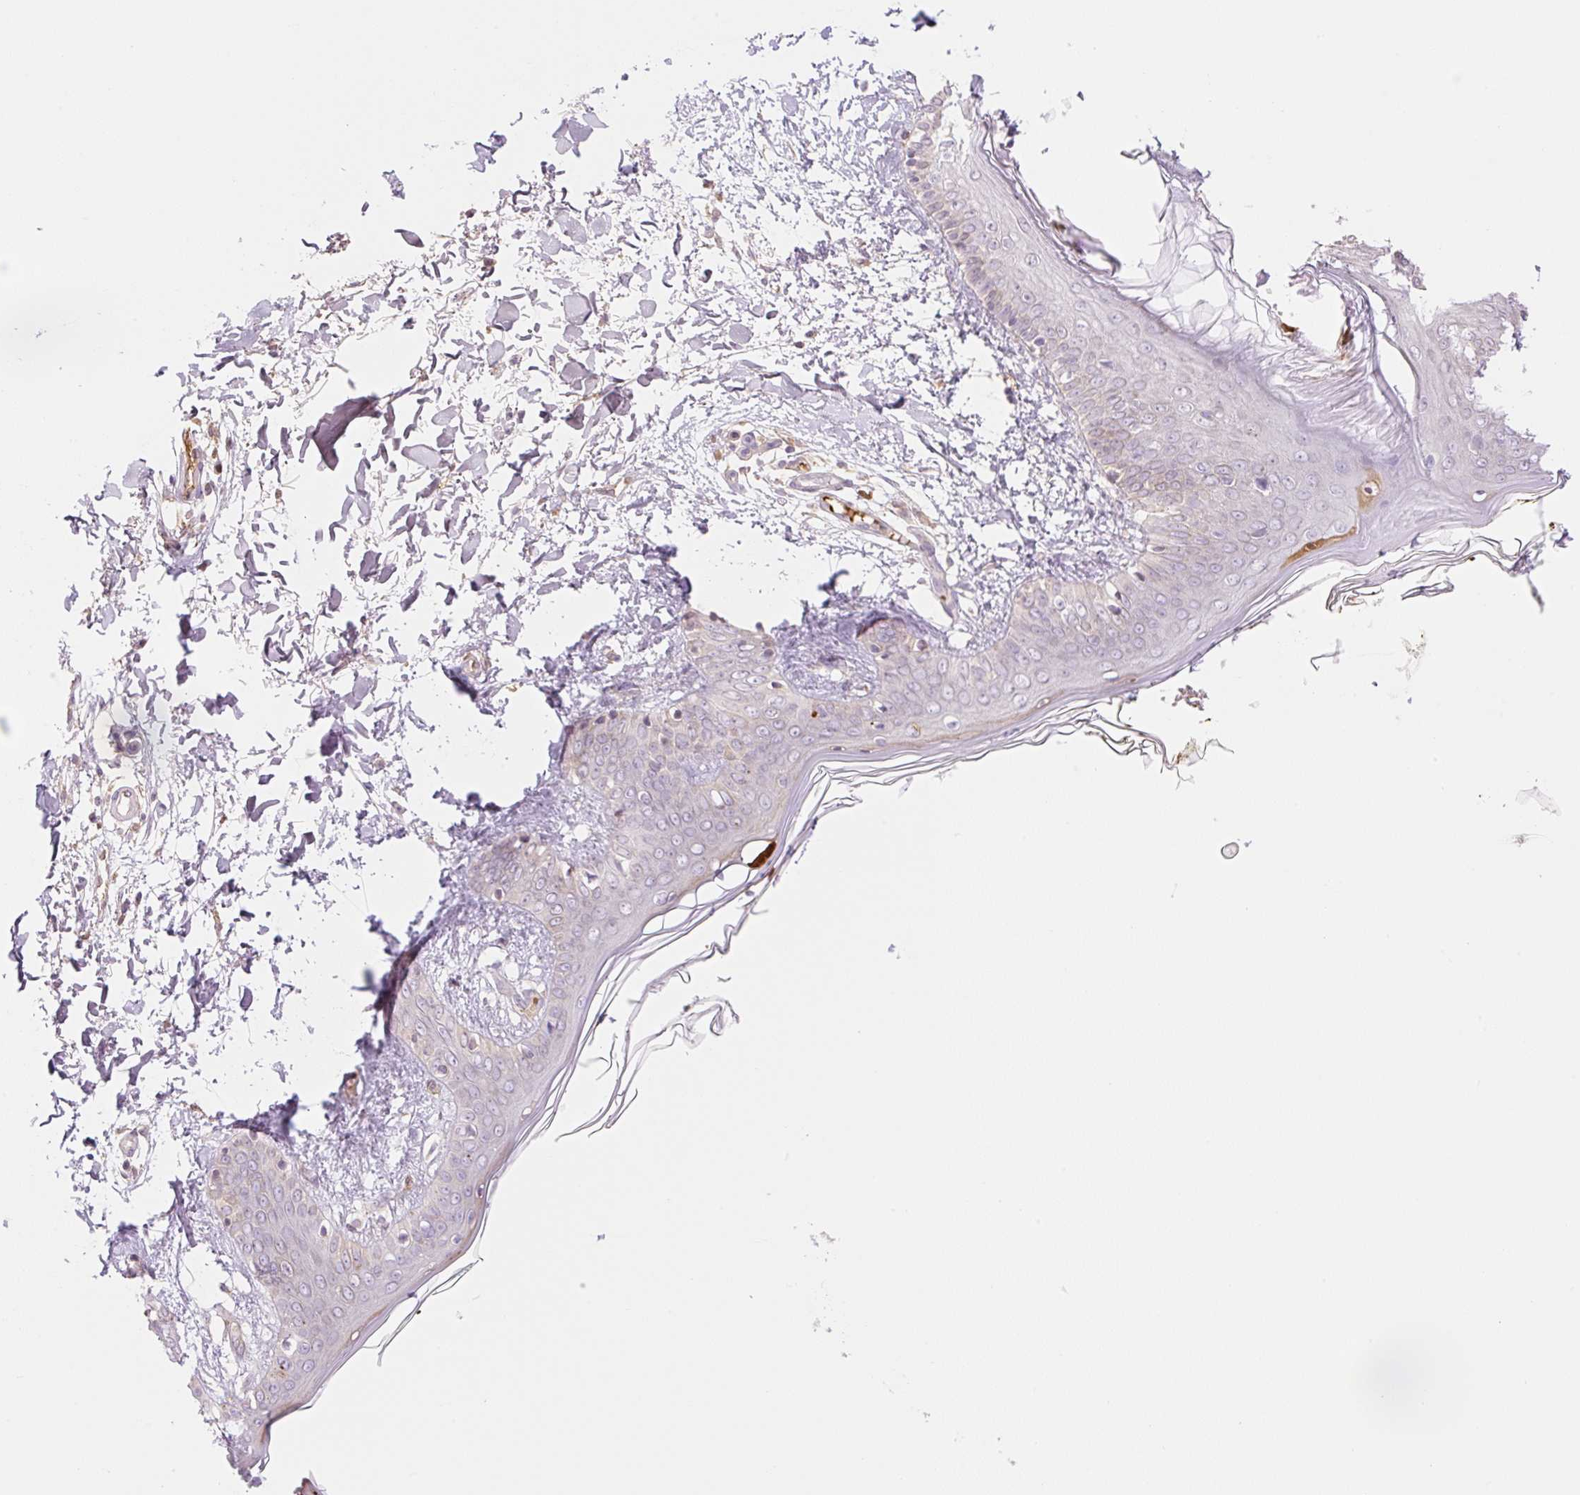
{"staining": {"intensity": "weak", "quantity": ">75%", "location": "cytoplasmic/membranous"}, "tissue": "skin", "cell_type": "Fibroblasts", "image_type": "normal", "snomed": [{"axis": "morphology", "description": "Normal tissue, NOS"}, {"axis": "topography", "description": "Skin"}], "caption": "This is a photomicrograph of immunohistochemistry staining of unremarkable skin, which shows weak expression in the cytoplasmic/membranous of fibroblasts.", "gene": "HEBP1", "patient": {"sex": "female", "age": 34}}